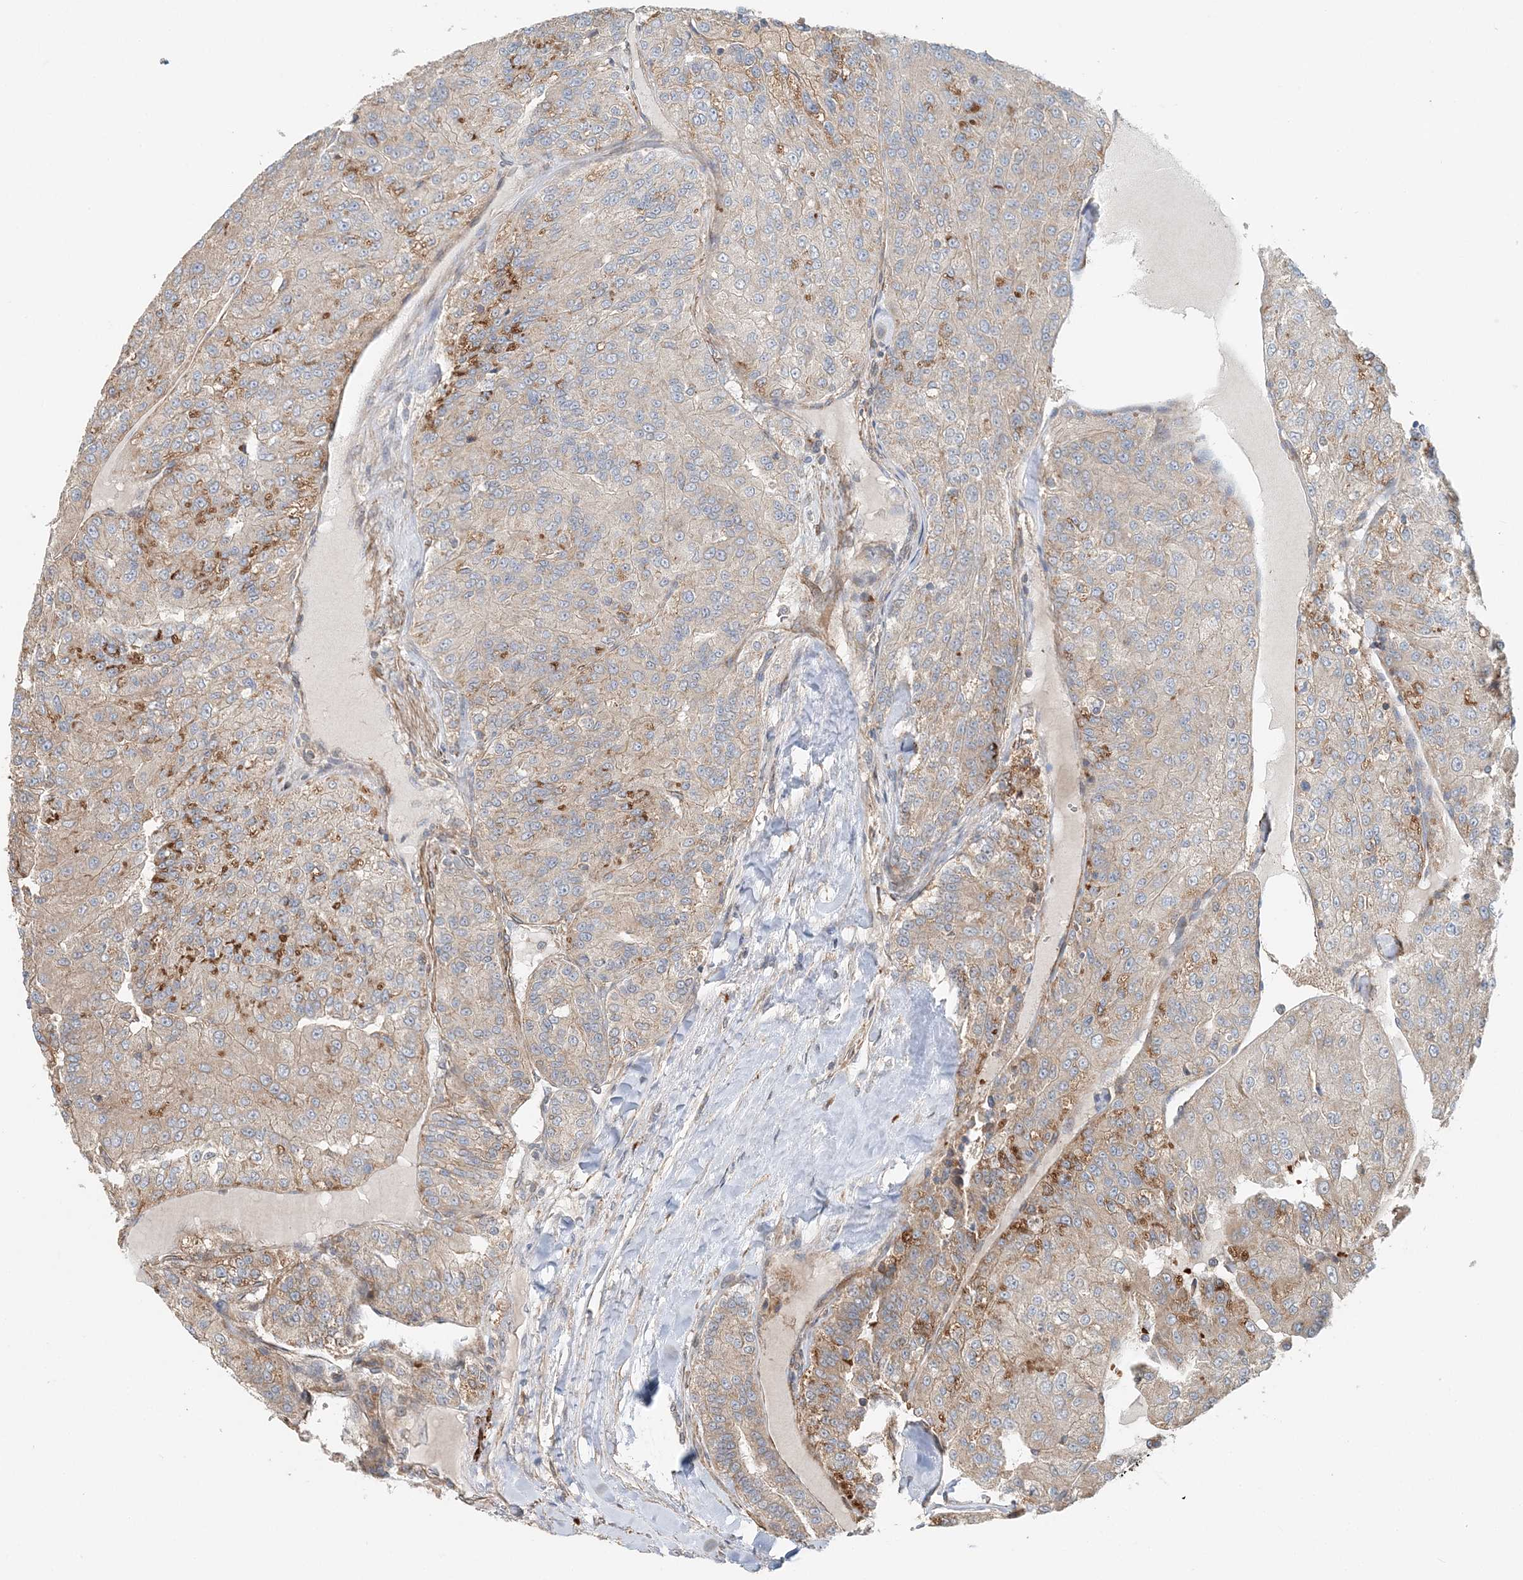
{"staining": {"intensity": "weak", "quantity": "<25%", "location": "cytoplasmic/membranous"}, "tissue": "renal cancer", "cell_type": "Tumor cells", "image_type": "cancer", "snomed": [{"axis": "morphology", "description": "Adenocarcinoma, NOS"}, {"axis": "topography", "description": "Kidney"}], "caption": "This is an immunohistochemistry (IHC) image of adenocarcinoma (renal). There is no expression in tumor cells.", "gene": "TTI1", "patient": {"sex": "female", "age": 63}}